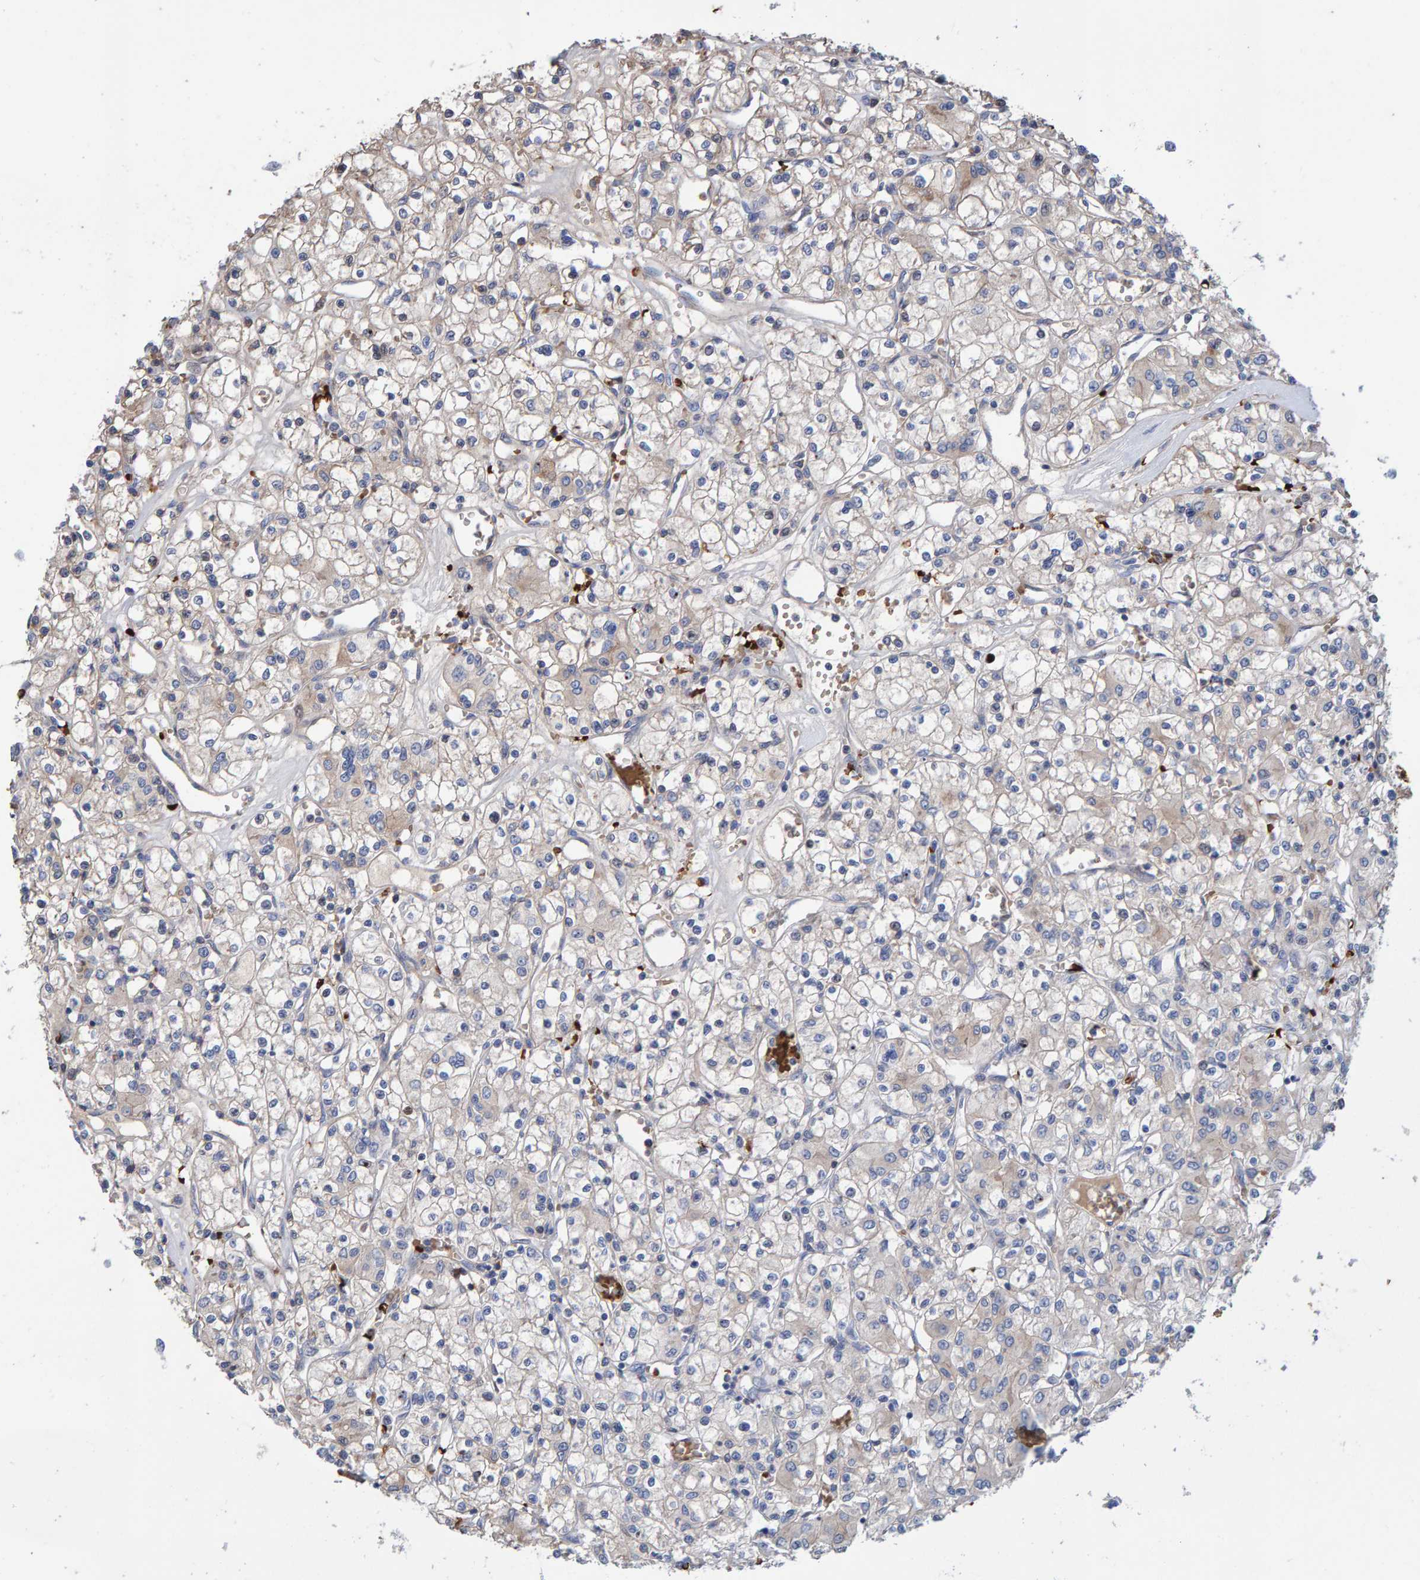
{"staining": {"intensity": "weak", "quantity": ">75%", "location": "cytoplasmic/membranous"}, "tissue": "renal cancer", "cell_type": "Tumor cells", "image_type": "cancer", "snomed": [{"axis": "morphology", "description": "Adenocarcinoma, NOS"}, {"axis": "topography", "description": "Kidney"}], "caption": "DAB (3,3'-diaminobenzidine) immunohistochemical staining of human renal cancer (adenocarcinoma) reveals weak cytoplasmic/membranous protein expression in approximately >75% of tumor cells.", "gene": "VPS9D1", "patient": {"sex": "female", "age": 59}}